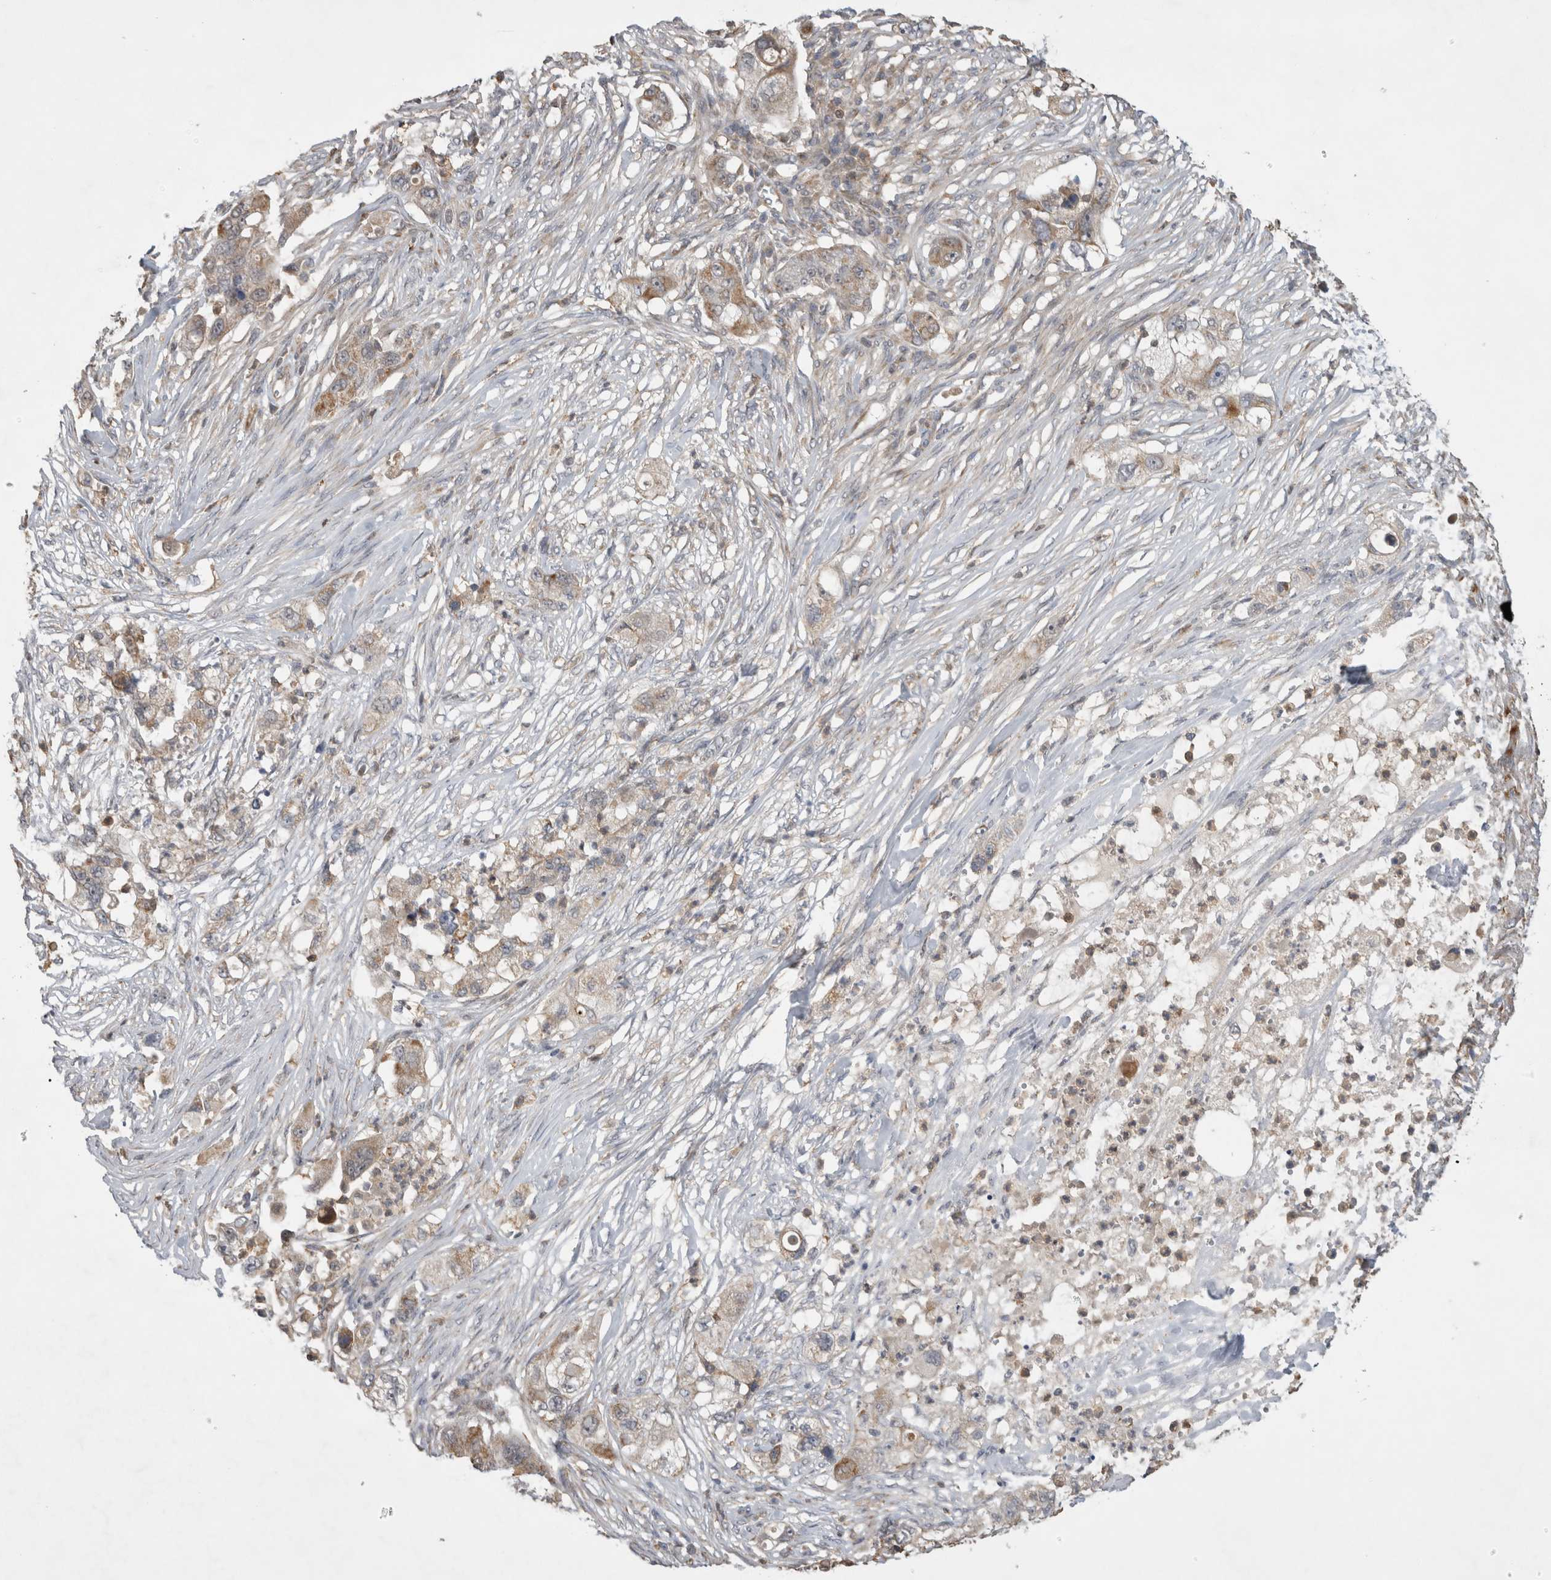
{"staining": {"intensity": "weak", "quantity": ">75%", "location": "cytoplasmic/membranous"}, "tissue": "pancreatic cancer", "cell_type": "Tumor cells", "image_type": "cancer", "snomed": [{"axis": "morphology", "description": "Adenocarcinoma, NOS"}, {"axis": "topography", "description": "Pancreas"}], "caption": "Pancreatic adenocarcinoma was stained to show a protein in brown. There is low levels of weak cytoplasmic/membranous staining in about >75% of tumor cells. (Brightfield microscopy of DAB IHC at high magnification).", "gene": "KCNIP1", "patient": {"sex": "female", "age": 78}}